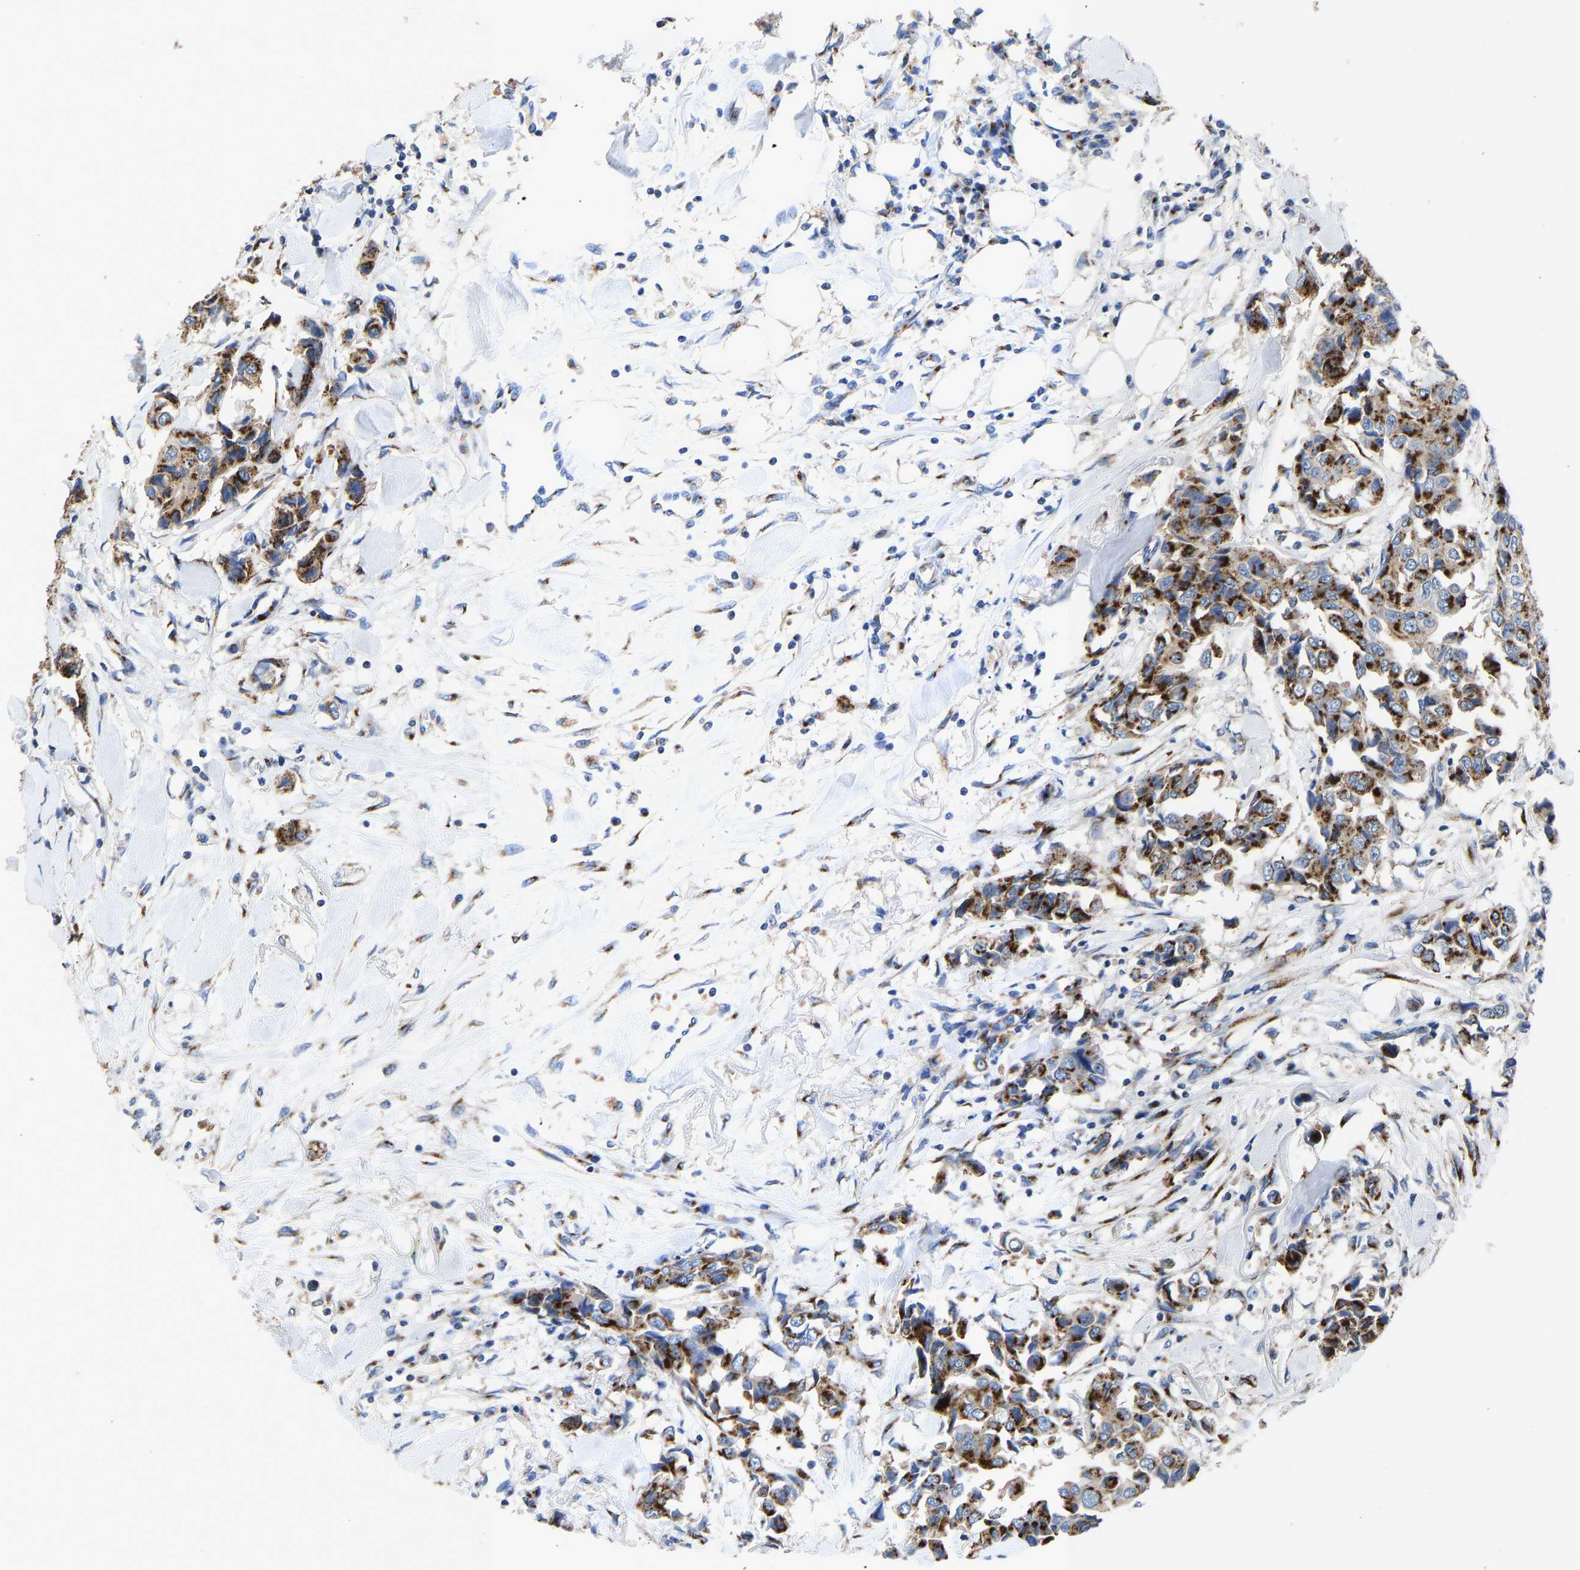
{"staining": {"intensity": "strong", "quantity": ">75%", "location": "cytoplasmic/membranous"}, "tissue": "breast cancer", "cell_type": "Tumor cells", "image_type": "cancer", "snomed": [{"axis": "morphology", "description": "Duct carcinoma"}, {"axis": "topography", "description": "Breast"}], "caption": "Brown immunohistochemical staining in human breast intraductal carcinoma demonstrates strong cytoplasmic/membranous expression in about >75% of tumor cells.", "gene": "TMEM87A", "patient": {"sex": "female", "age": 80}}